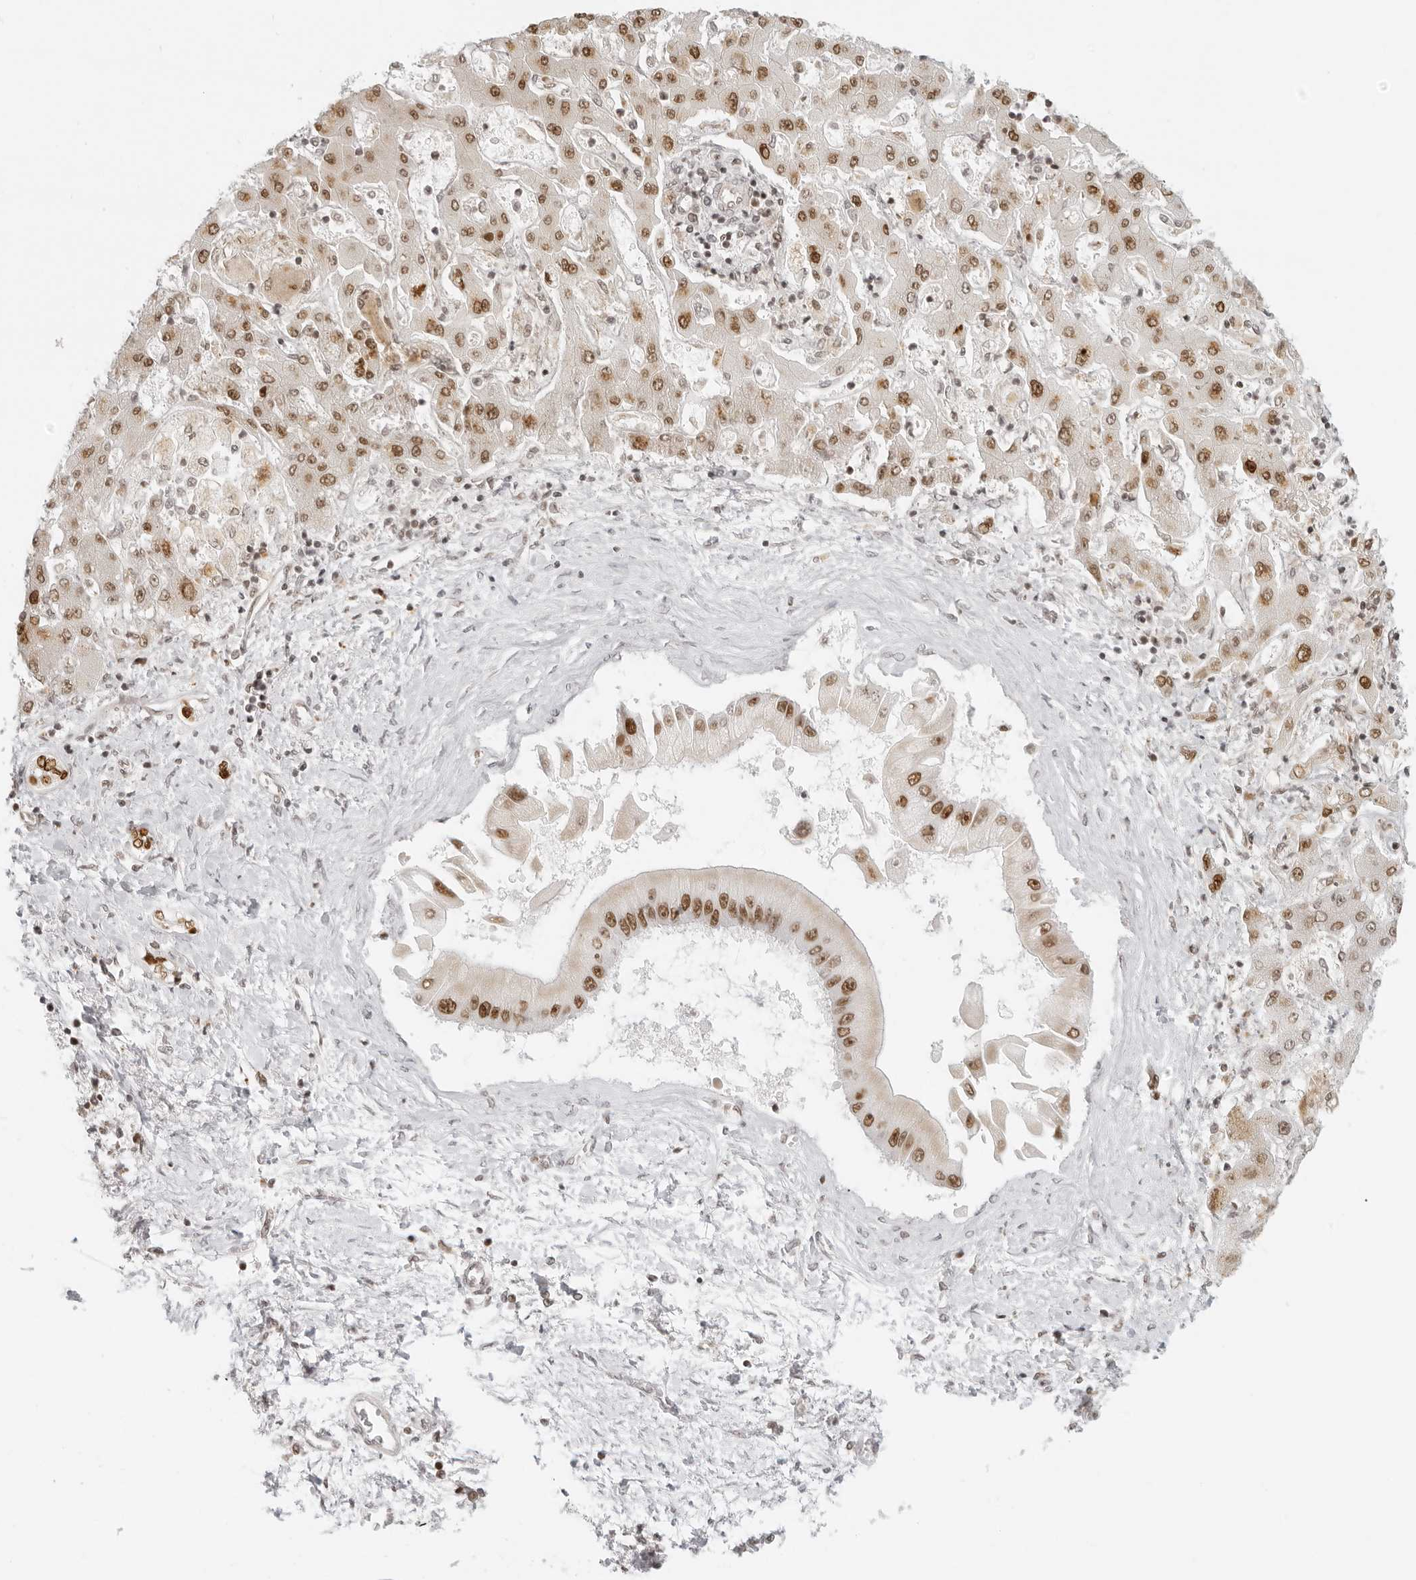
{"staining": {"intensity": "moderate", "quantity": ">75%", "location": "nuclear"}, "tissue": "liver cancer", "cell_type": "Tumor cells", "image_type": "cancer", "snomed": [{"axis": "morphology", "description": "Cholangiocarcinoma"}, {"axis": "topography", "description": "Liver"}], "caption": "Immunohistochemistry of cholangiocarcinoma (liver) demonstrates medium levels of moderate nuclear positivity in about >75% of tumor cells. The protein is stained brown, and the nuclei are stained in blue (DAB (3,3'-diaminobenzidine) IHC with brightfield microscopy, high magnification).", "gene": "RCC1", "patient": {"sex": "male", "age": 50}}